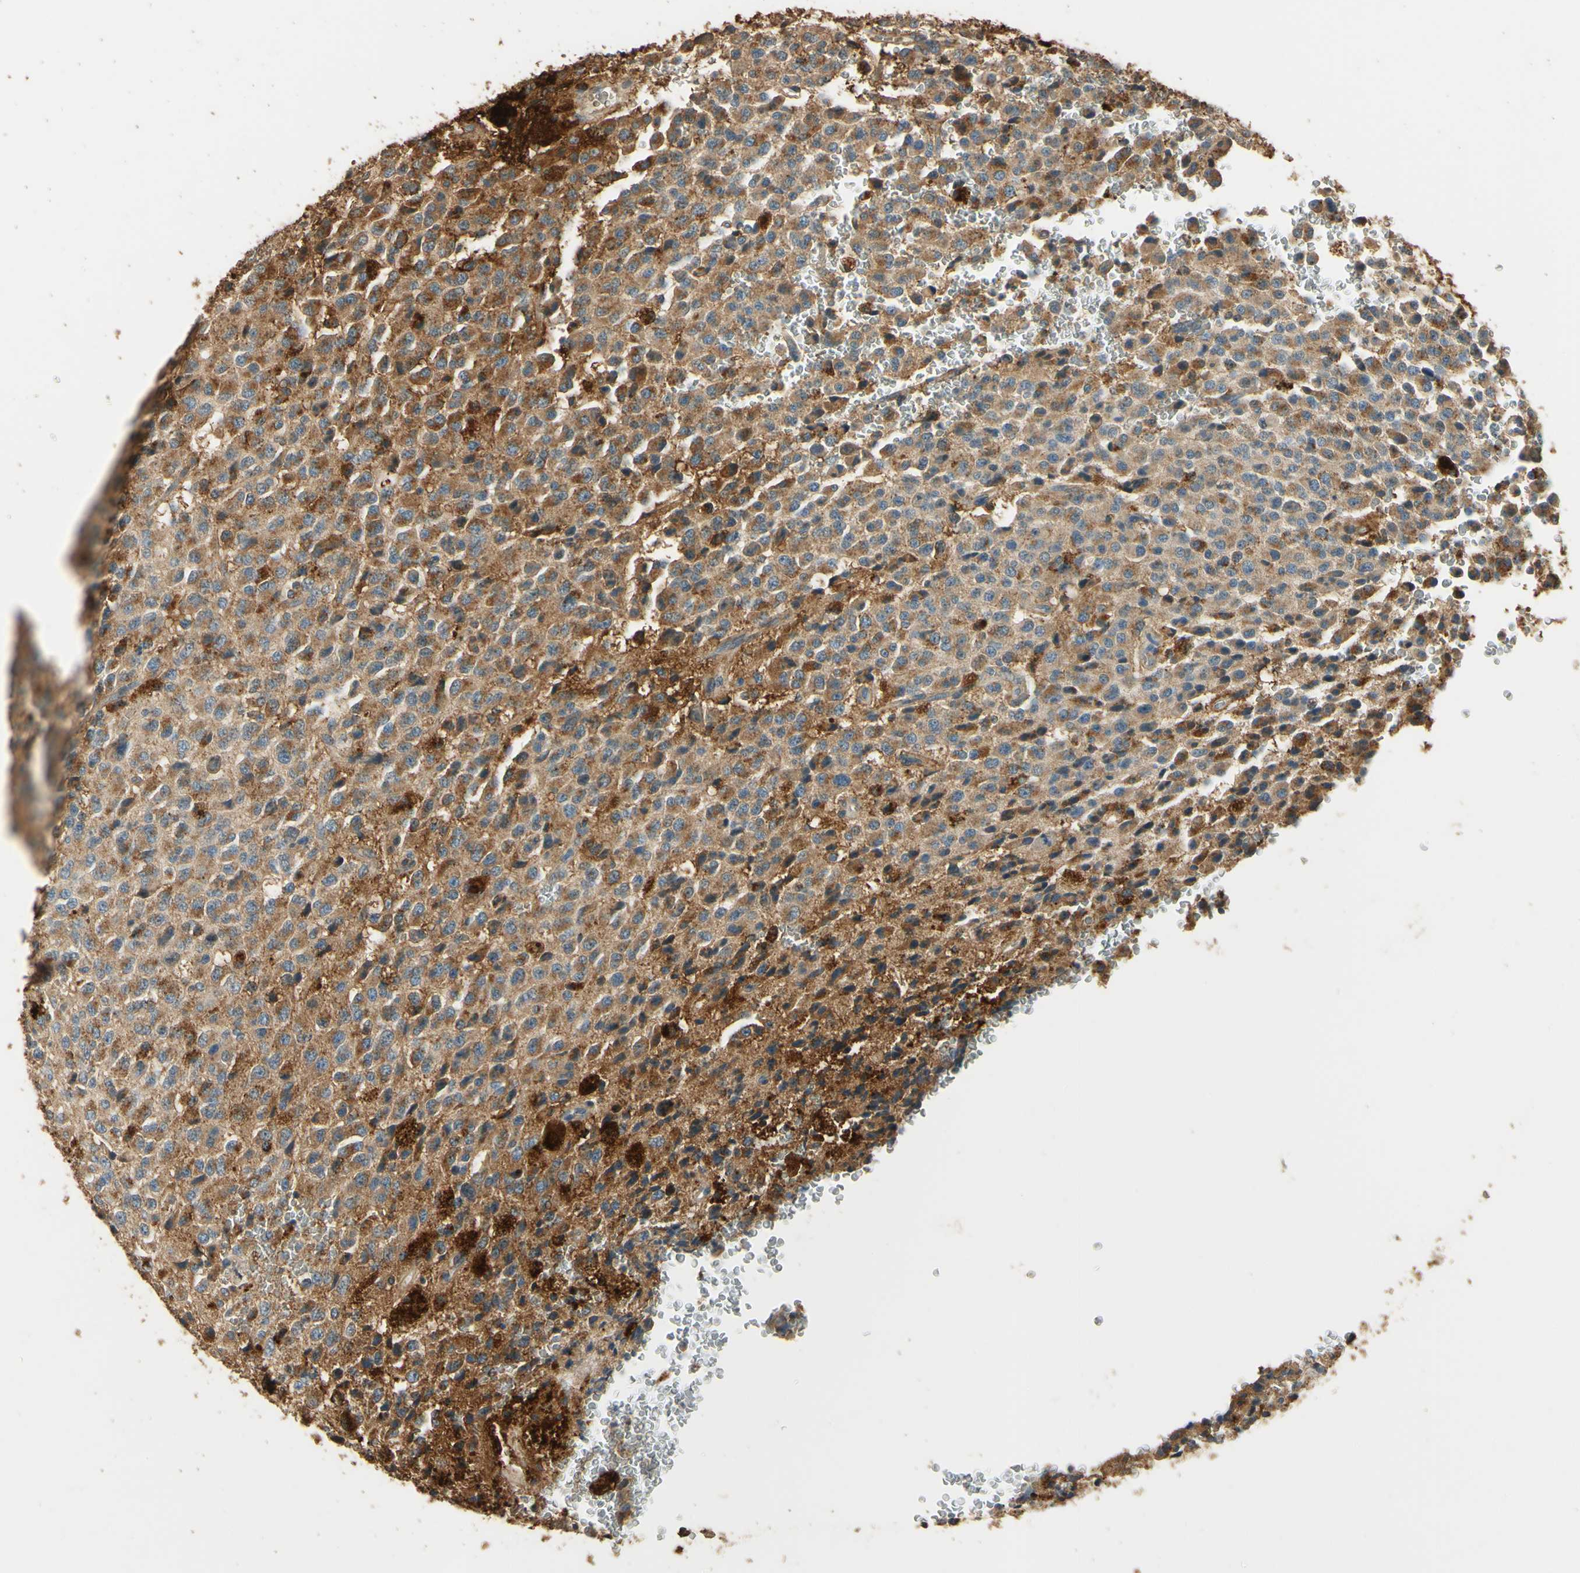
{"staining": {"intensity": "moderate", "quantity": ">75%", "location": "cytoplasmic/membranous"}, "tissue": "glioma", "cell_type": "Tumor cells", "image_type": "cancer", "snomed": [{"axis": "morphology", "description": "Glioma, malignant, High grade"}, {"axis": "topography", "description": "pancreas cauda"}], "caption": "The photomicrograph displays a brown stain indicating the presence of a protein in the cytoplasmic/membranous of tumor cells in glioma.", "gene": "ARHGEF17", "patient": {"sex": "male", "age": 60}}